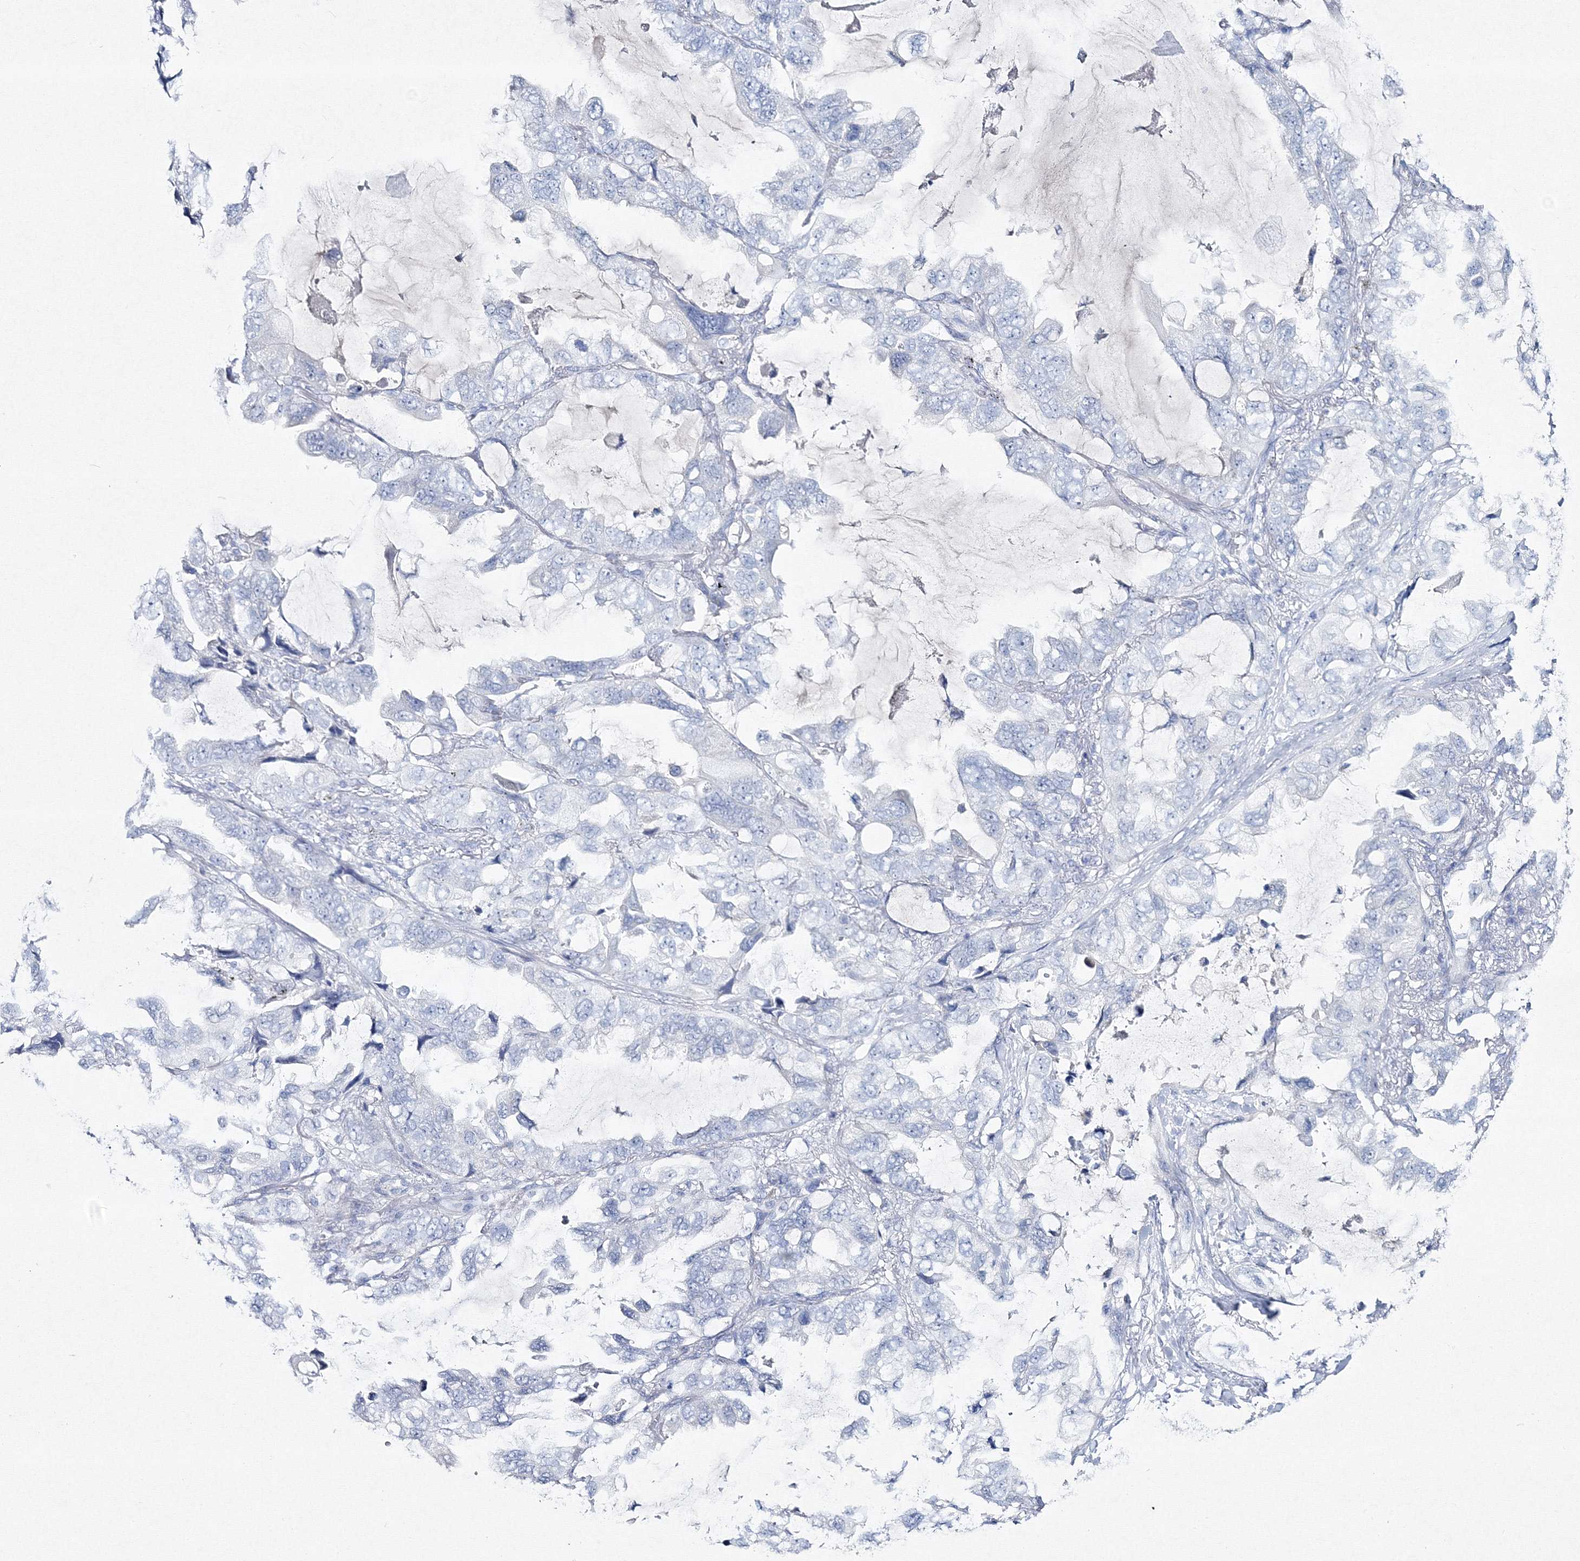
{"staining": {"intensity": "negative", "quantity": "none", "location": "none"}, "tissue": "lung cancer", "cell_type": "Tumor cells", "image_type": "cancer", "snomed": [{"axis": "morphology", "description": "Squamous cell carcinoma, NOS"}, {"axis": "topography", "description": "Lung"}], "caption": "A high-resolution photomicrograph shows immunohistochemistry (IHC) staining of lung cancer, which exhibits no significant expression in tumor cells. (DAB (3,3'-diaminobenzidine) immunohistochemistry (IHC), high magnification).", "gene": "GCKR", "patient": {"sex": "female", "age": 73}}